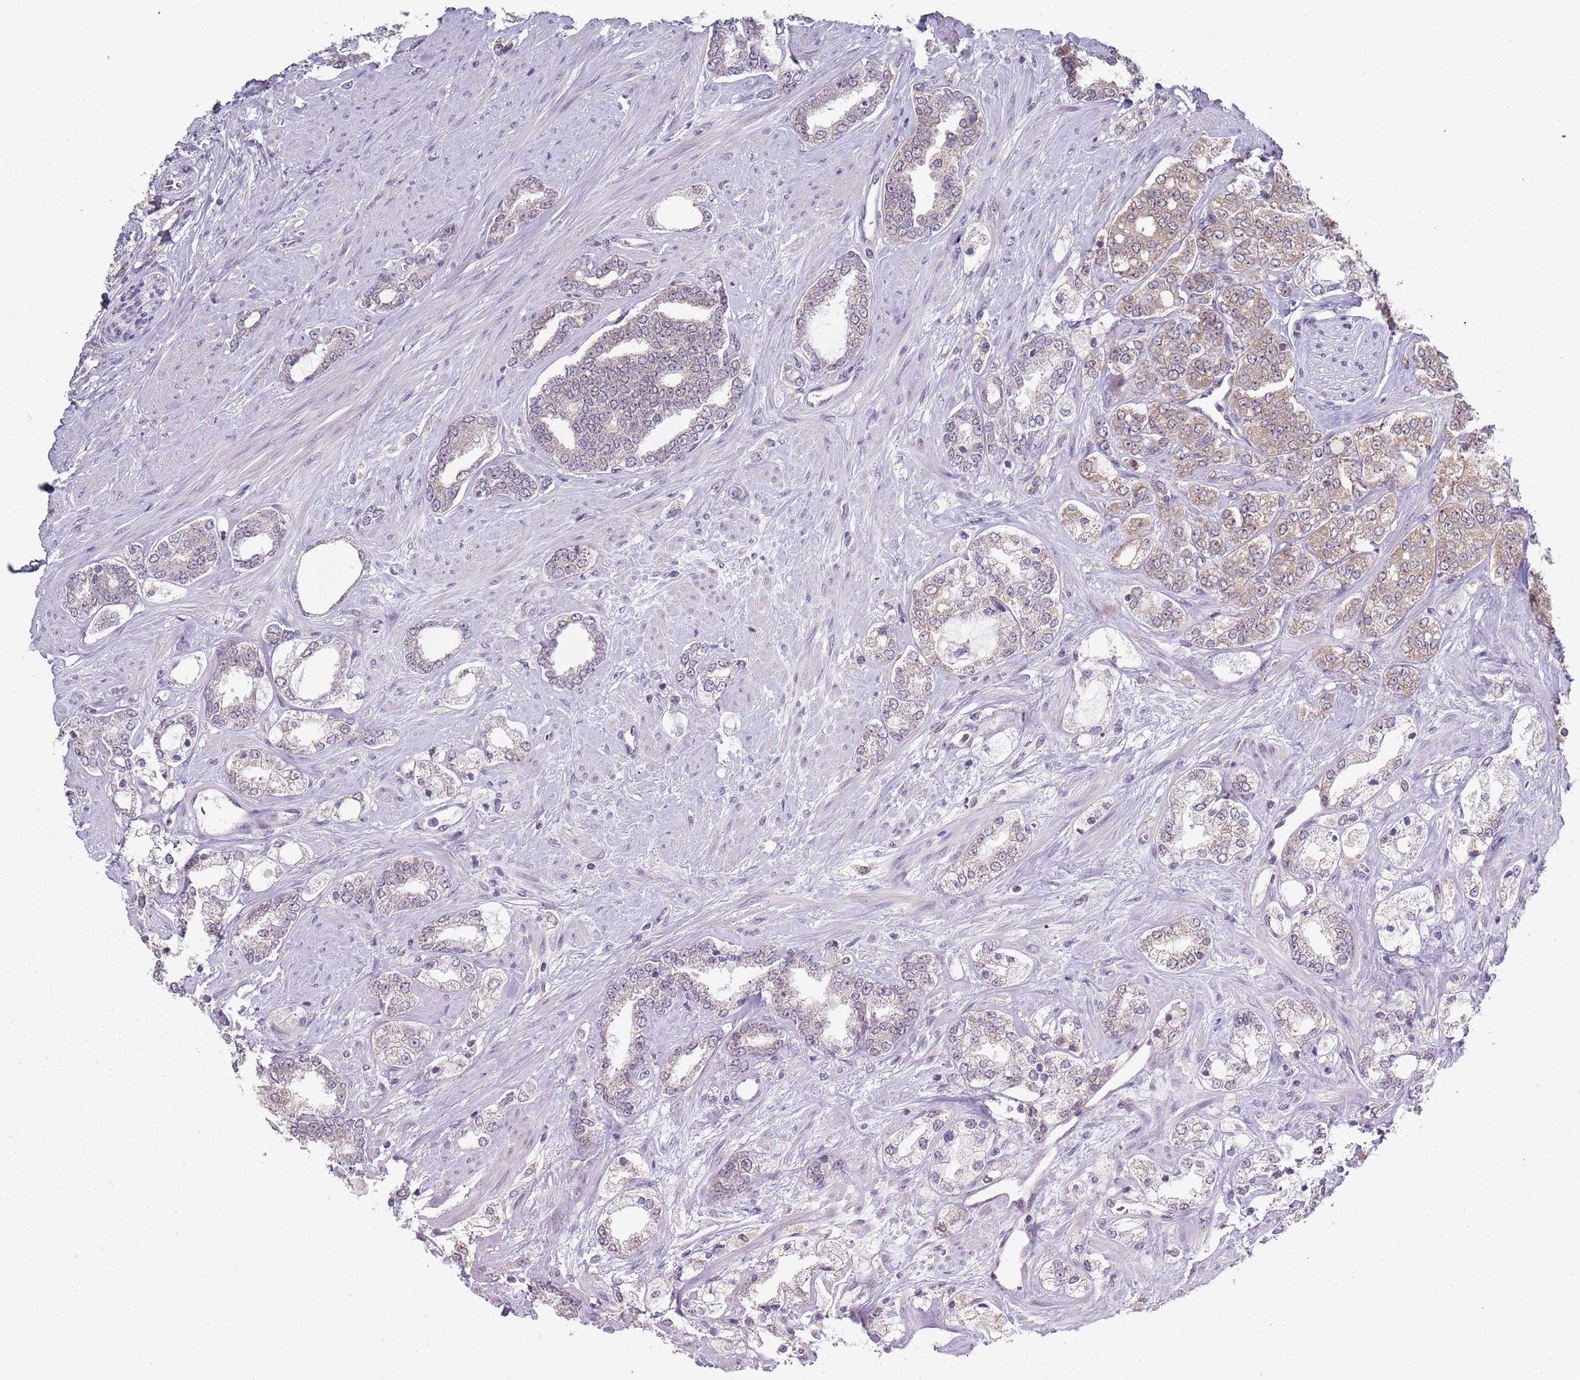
{"staining": {"intensity": "moderate", "quantity": "25%-75%", "location": "cytoplasmic/membranous,nuclear"}, "tissue": "prostate cancer", "cell_type": "Tumor cells", "image_type": "cancer", "snomed": [{"axis": "morphology", "description": "Adenocarcinoma, High grade"}, {"axis": "topography", "description": "Prostate"}], "caption": "About 25%-75% of tumor cells in human prostate cancer display moderate cytoplasmic/membranous and nuclear protein expression as visualized by brown immunohistochemical staining.", "gene": "SMARCAL1", "patient": {"sex": "male", "age": 64}}